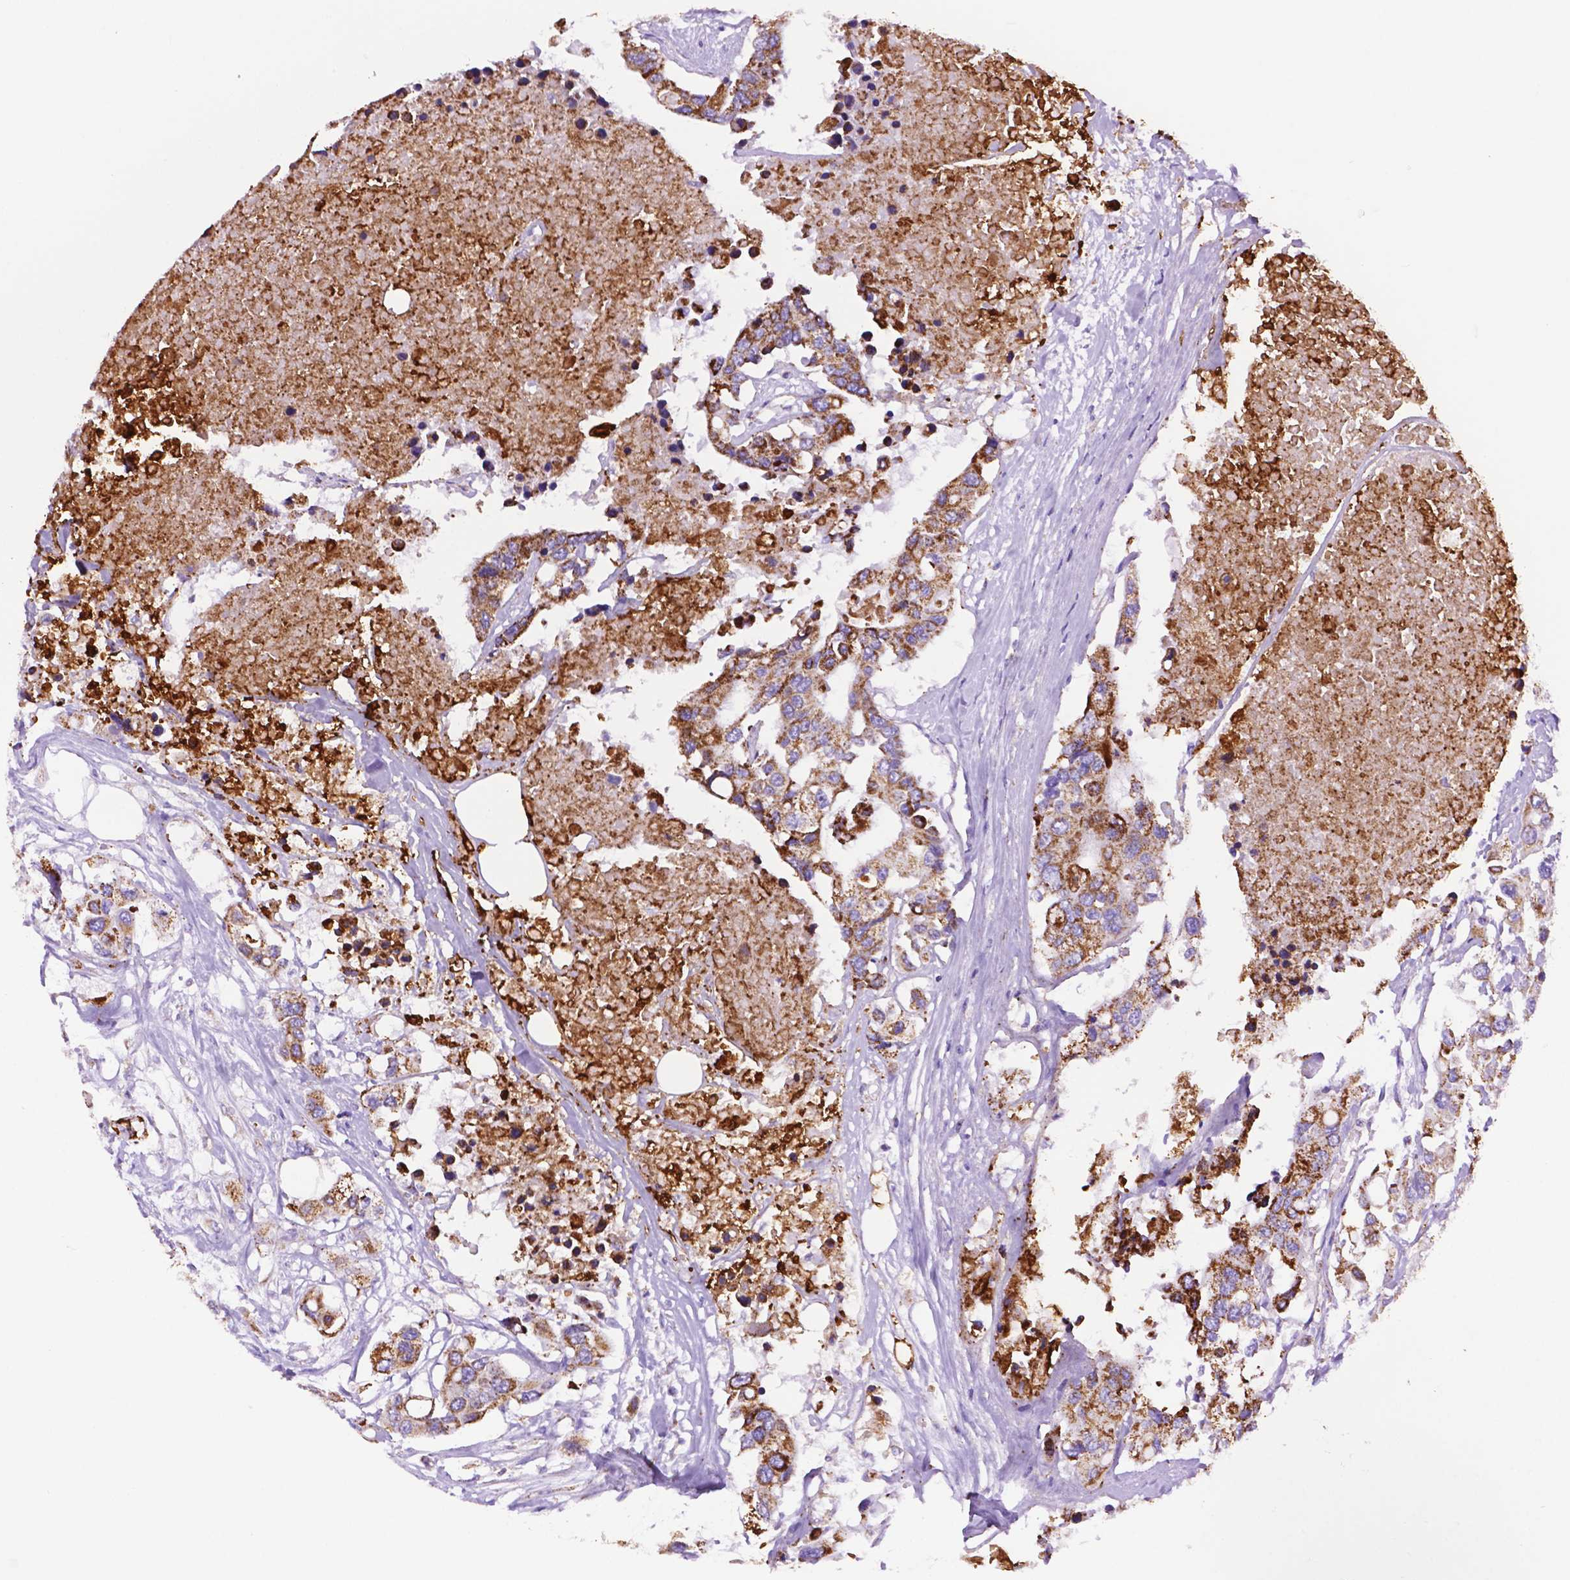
{"staining": {"intensity": "strong", "quantity": "25%-75%", "location": "cytoplasmic/membranous"}, "tissue": "colorectal cancer", "cell_type": "Tumor cells", "image_type": "cancer", "snomed": [{"axis": "morphology", "description": "Adenocarcinoma, NOS"}, {"axis": "topography", "description": "Colon"}], "caption": "A photomicrograph of human colorectal cancer stained for a protein exhibits strong cytoplasmic/membranous brown staining in tumor cells. The staining was performed using DAB to visualize the protein expression in brown, while the nuclei were stained in blue with hematoxylin (Magnification: 20x).", "gene": "GDPD5", "patient": {"sex": "male", "age": 77}}